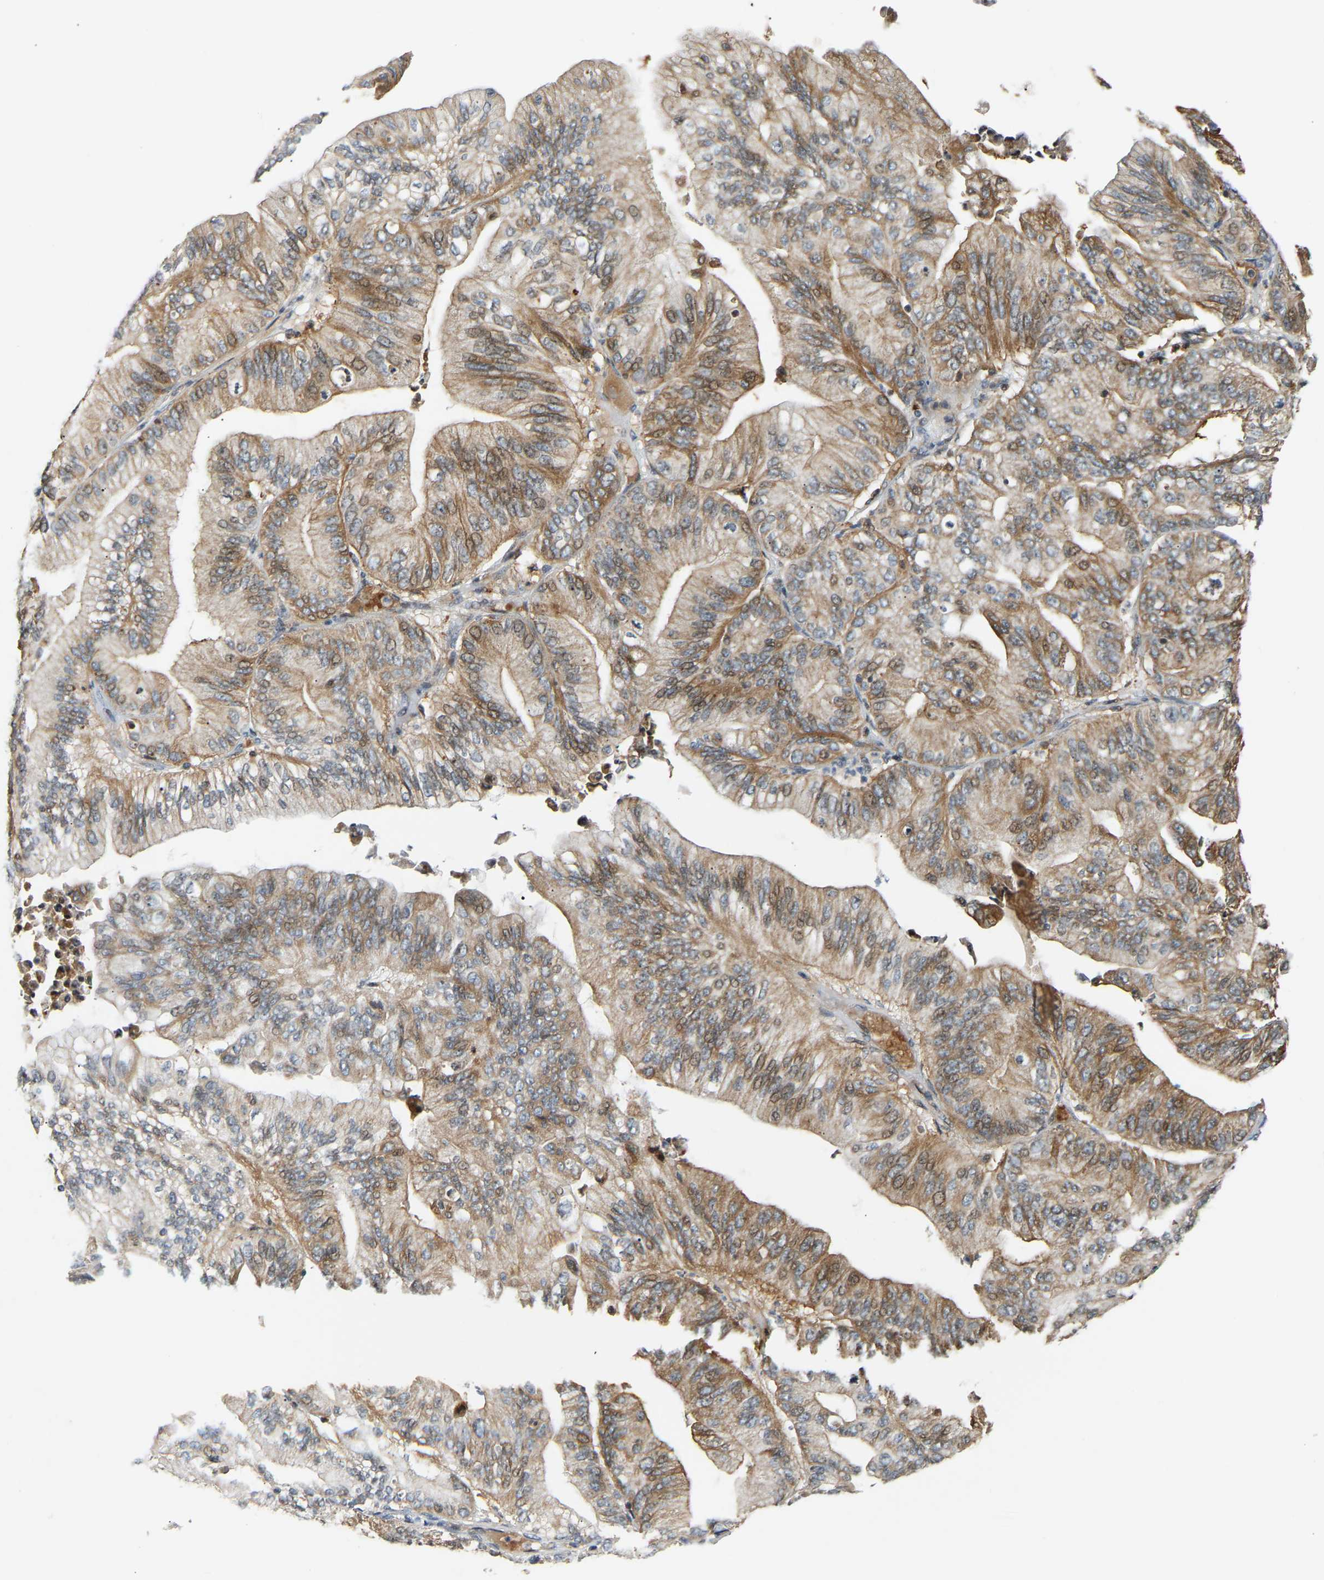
{"staining": {"intensity": "moderate", "quantity": ">75%", "location": "cytoplasmic/membranous"}, "tissue": "ovarian cancer", "cell_type": "Tumor cells", "image_type": "cancer", "snomed": [{"axis": "morphology", "description": "Cystadenocarcinoma, mucinous, NOS"}, {"axis": "topography", "description": "Ovary"}], "caption": "There is medium levels of moderate cytoplasmic/membranous staining in tumor cells of ovarian cancer, as demonstrated by immunohistochemical staining (brown color).", "gene": "POGLUT2", "patient": {"sex": "female", "age": 61}}